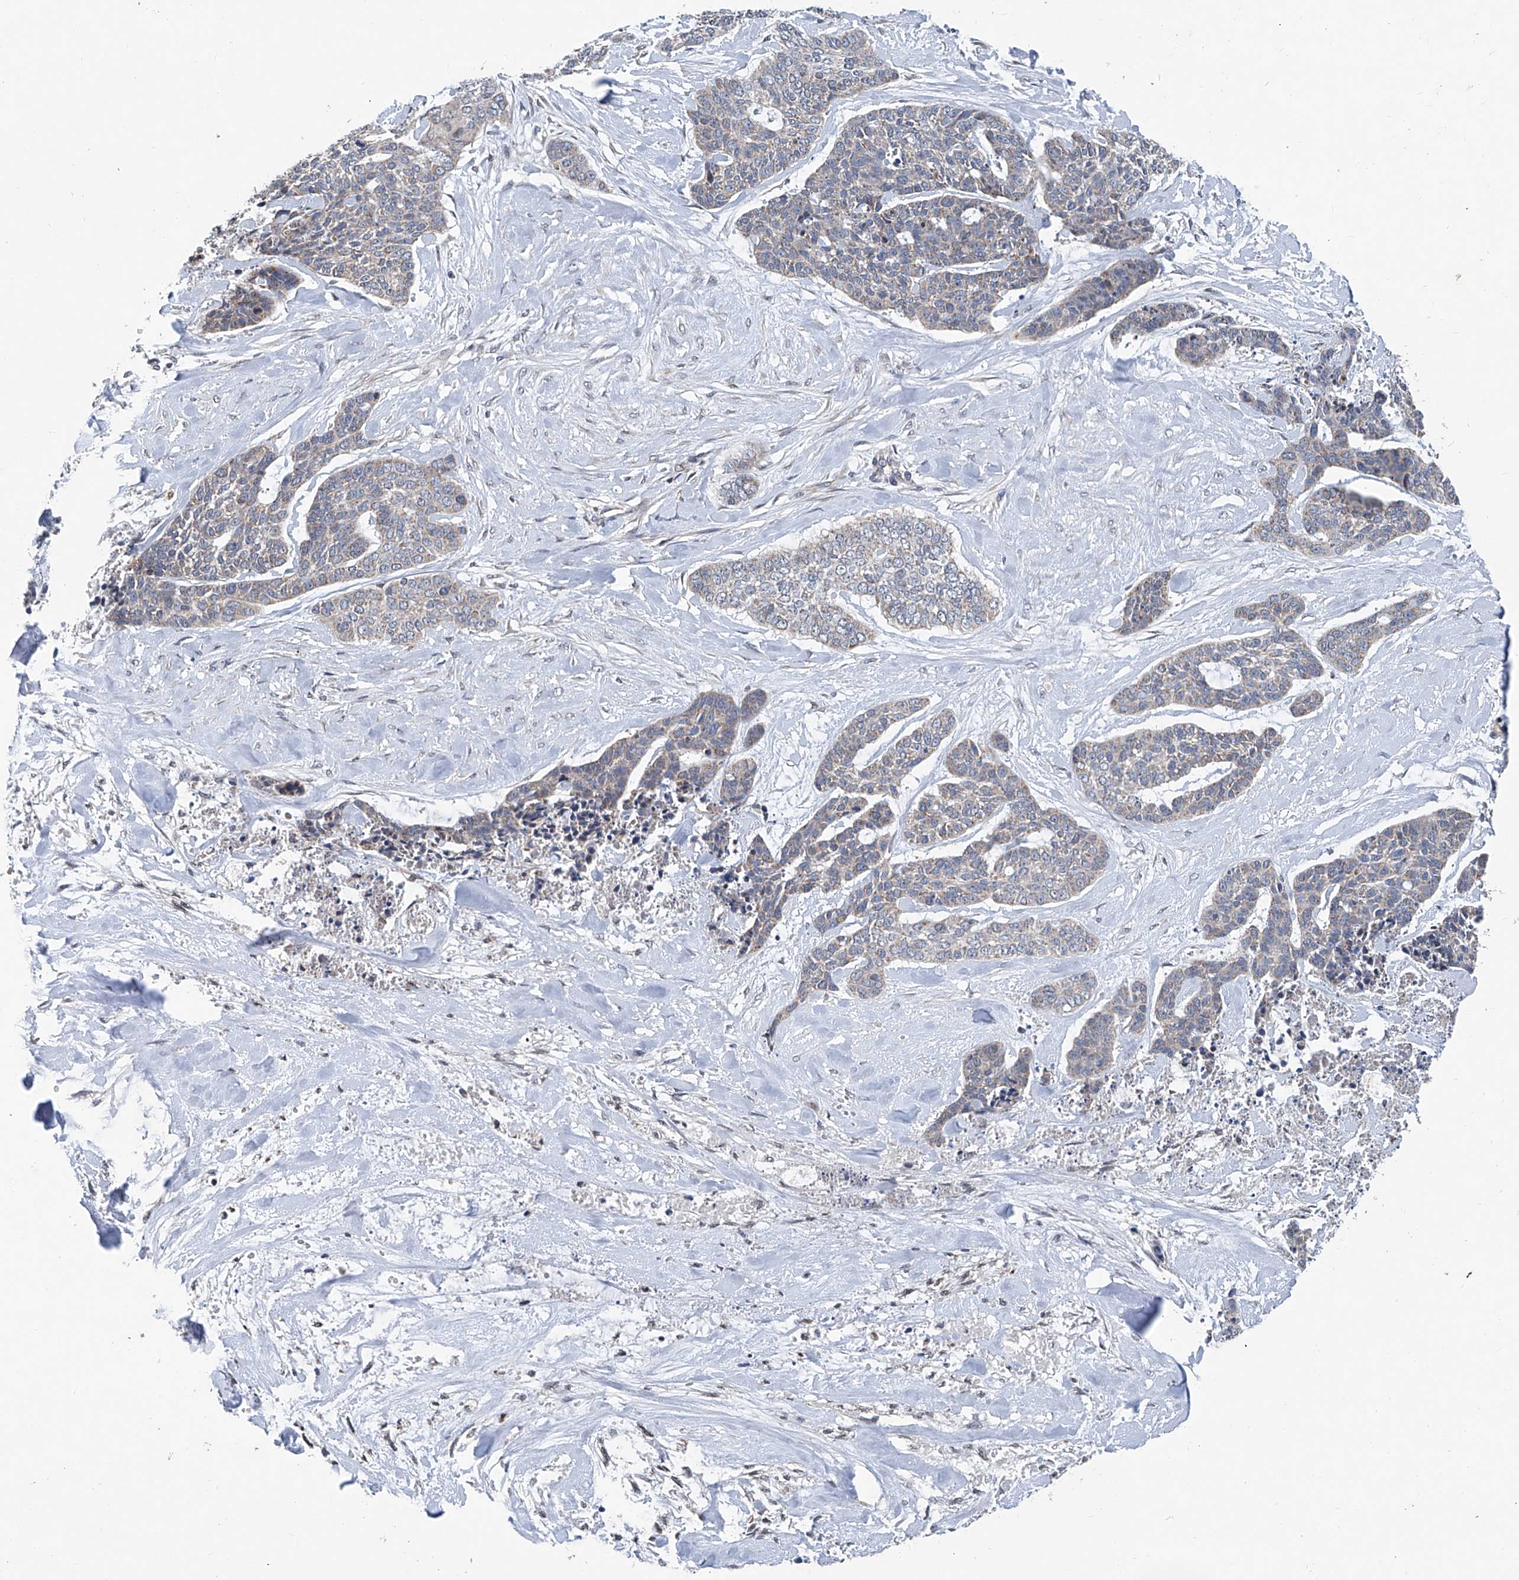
{"staining": {"intensity": "weak", "quantity": "25%-75%", "location": "cytoplasmic/membranous"}, "tissue": "skin cancer", "cell_type": "Tumor cells", "image_type": "cancer", "snomed": [{"axis": "morphology", "description": "Basal cell carcinoma"}, {"axis": "topography", "description": "Skin"}], "caption": "DAB (3,3'-diaminobenzidine) immunohistochemical staining of skin cancer (basal cell carcinoma) reveals weak cytoplasmic/membranous protein staining in approximately 25%-75% of tumor cells. (DAB (3,3'-diaminobenzidine) = brown stain, brightfield microscopy at high magnification).", "gene": "BCKDHB", "patient": {"sex": "female", "age": 64}}